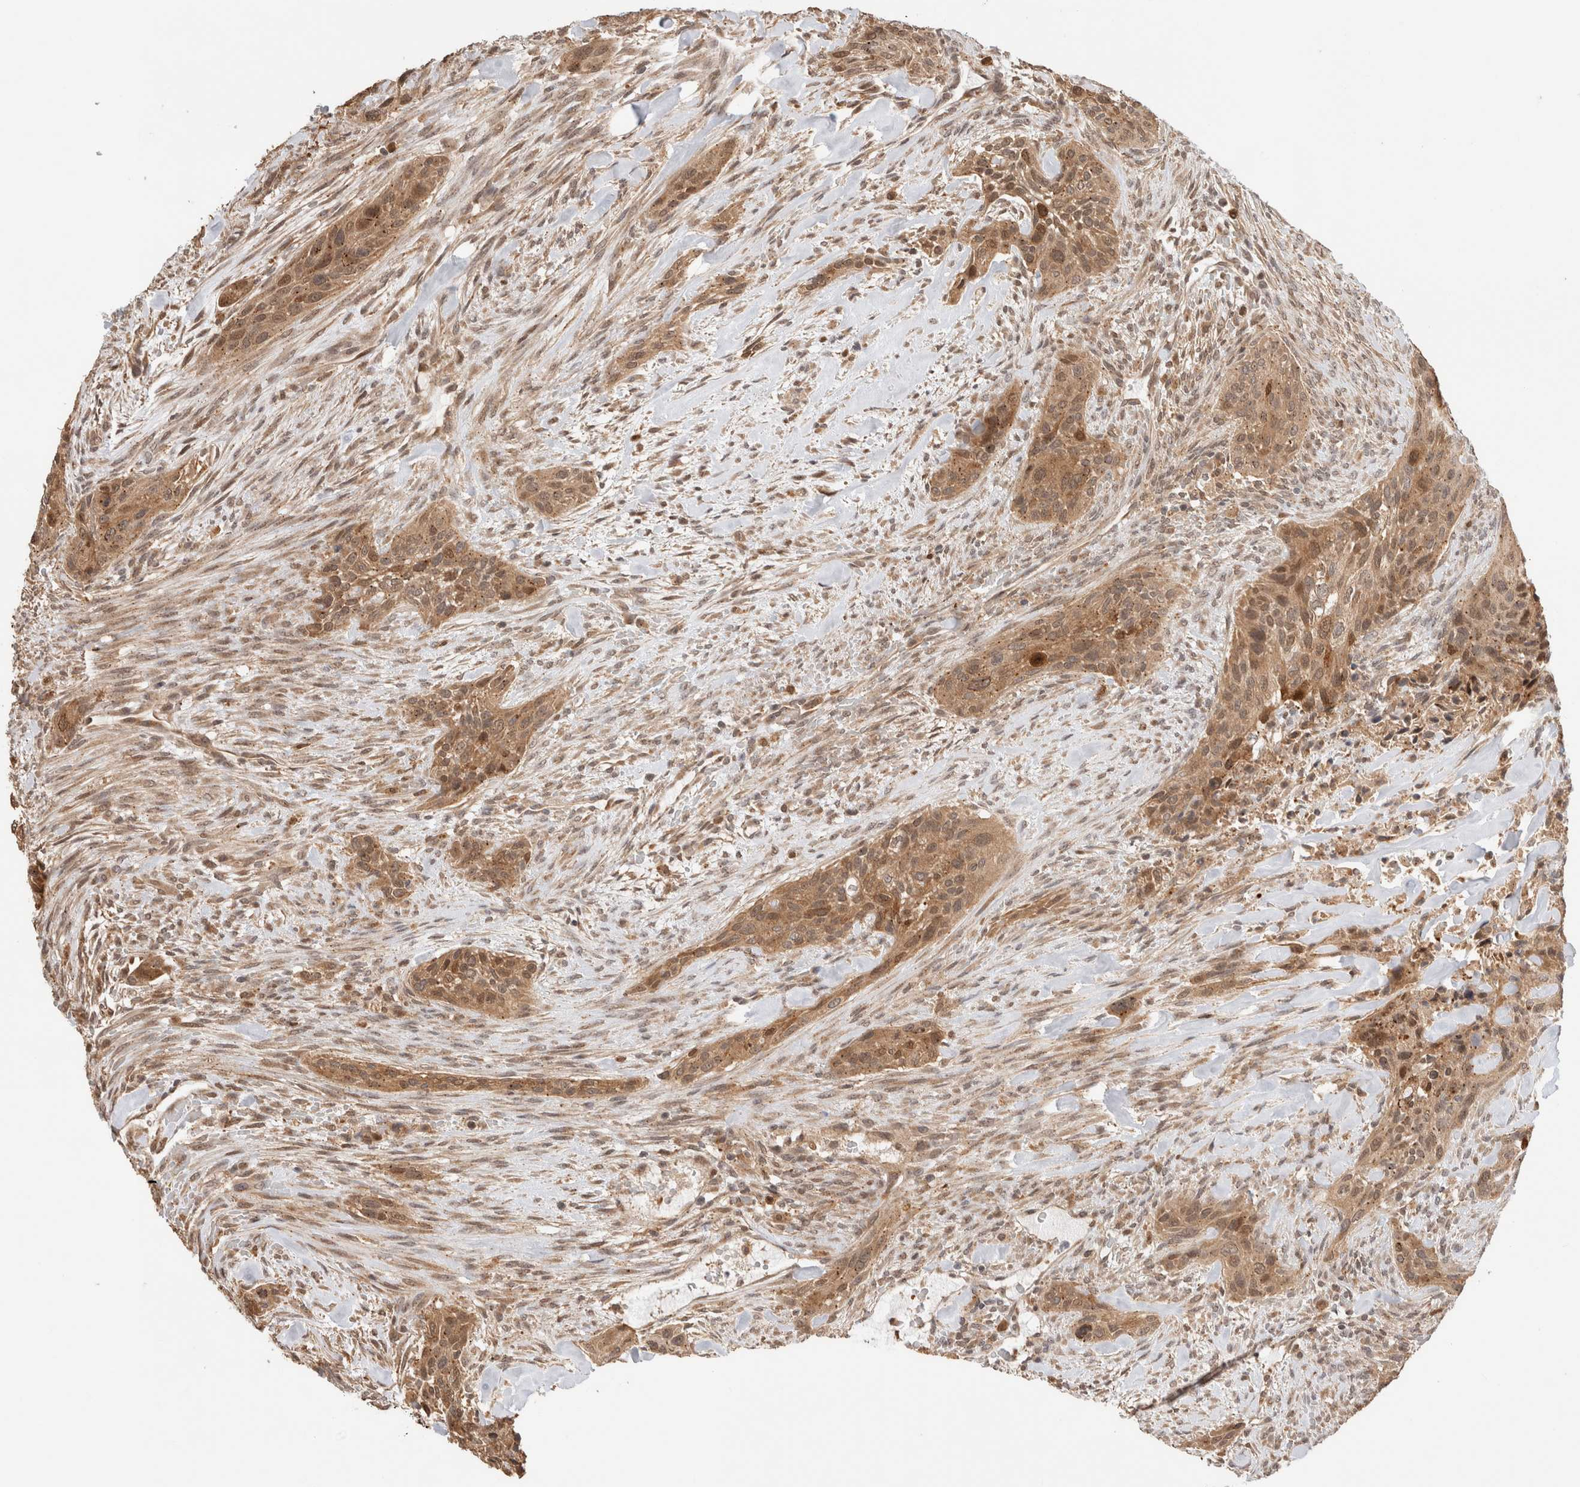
{"staining": {"intensity": "moderate", "quantity": ">75%", "location": "cytoplasmic/membranous"}, "tissue": "urothelial cancer", "cell_type": "Tumor cells", "image_type": "cancer", "snomed": [{"axis": "morphology", "description": "Urothelial carcinoma, High grade"}, {"axis": "topography", "description": "Urinary bladder"}], "caption": "Human urothelial cancer stained for a protein (brown) reveals moderate cytoplasmic/membranous positive positivity in about >75% of tumor cells.", "gene": "OTUD6B", "patient": {"sex": "male", "age": 35}}